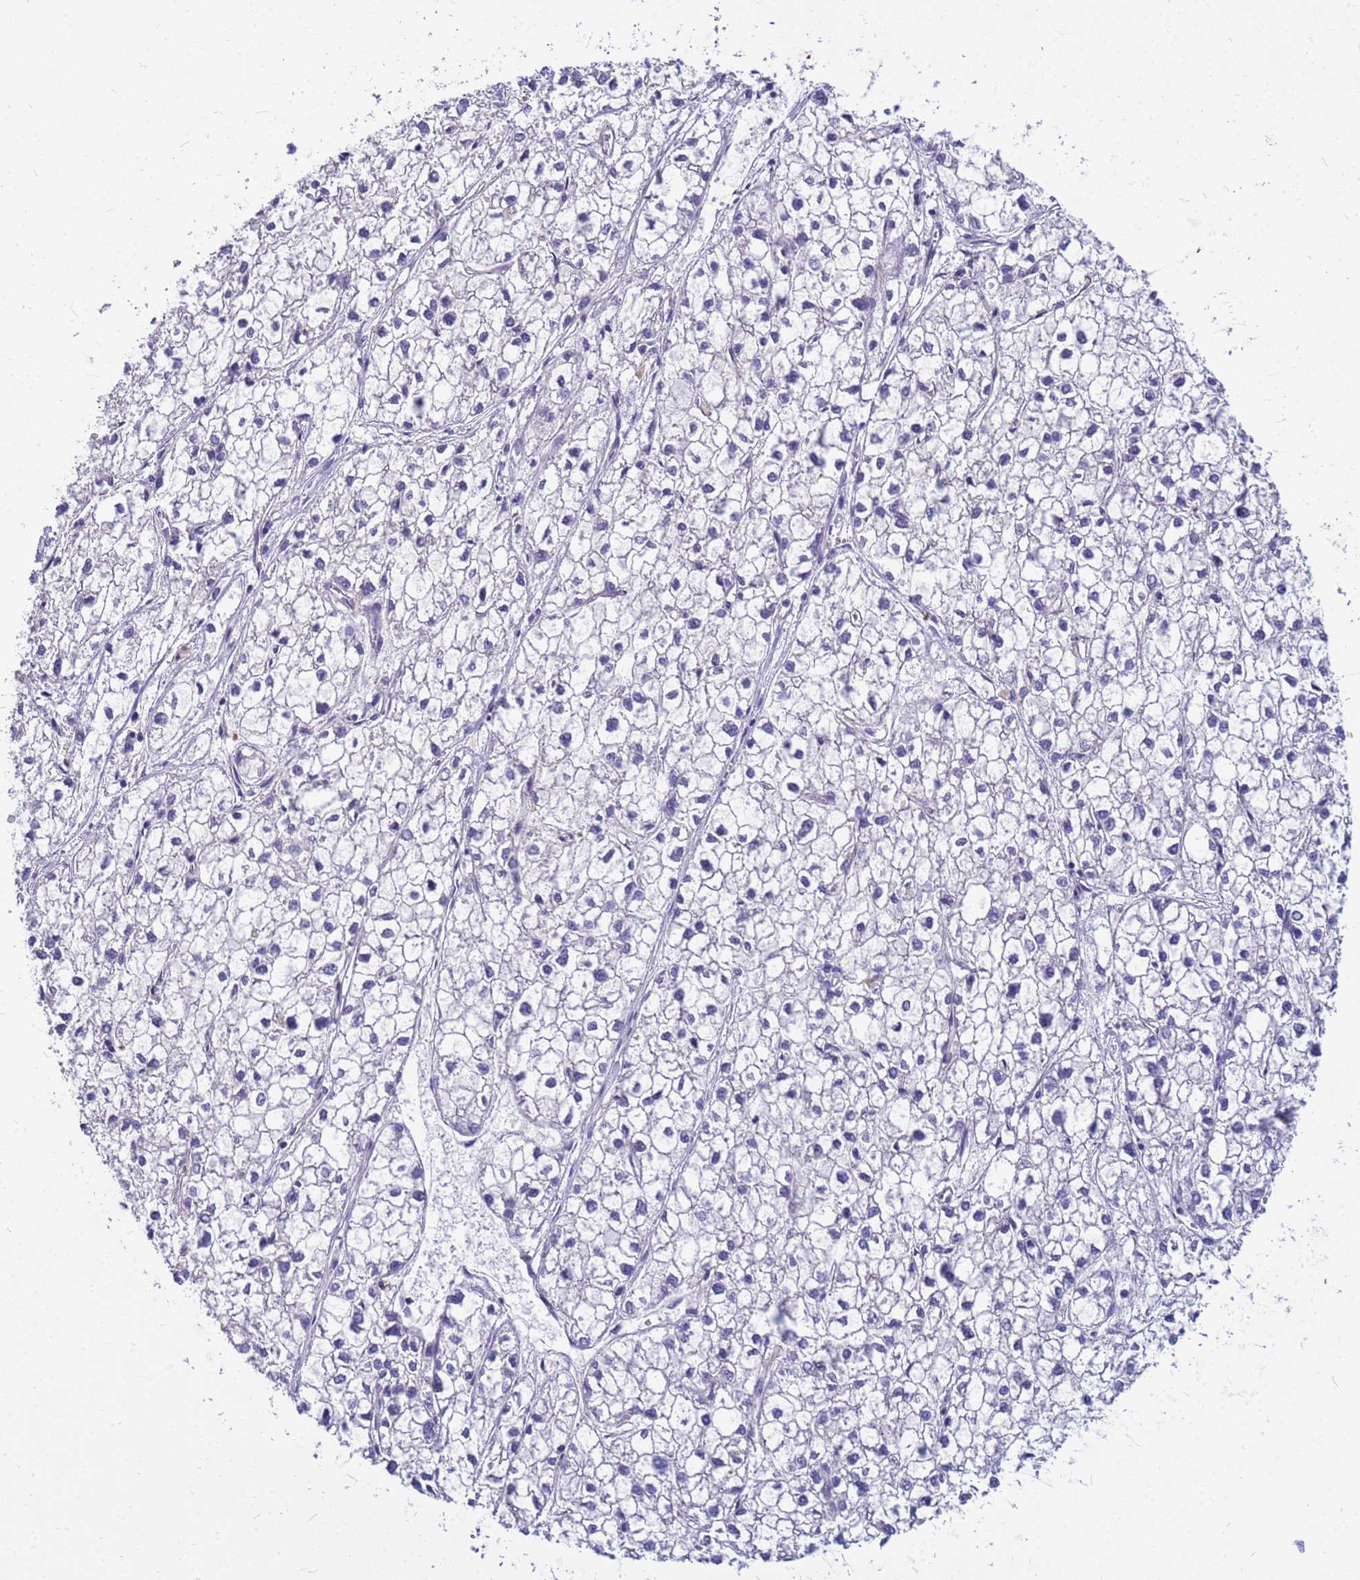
{"staining": {"intensity": "negative", "quantity": "none", "location": "none"}, "tissue": "liver cancer", "cell_type": "Tumor cells", "image_type": "cancer", "snomed": [{"axis": "morphology", "description": "Carcinoma, Hepatocellular, NOS"}, {"axis": "topography", "description": "Liver"}], "caption": "Immunohistochemistry of liver cancer reveals no positivity in tumor cells. (DAB (3,3'-diaminobenzidine) immunohistochemistry visualized using brightfield microscopy, high magnification).", "gene": "DPRX", "patient": {"sex": "female", "age": 43}}